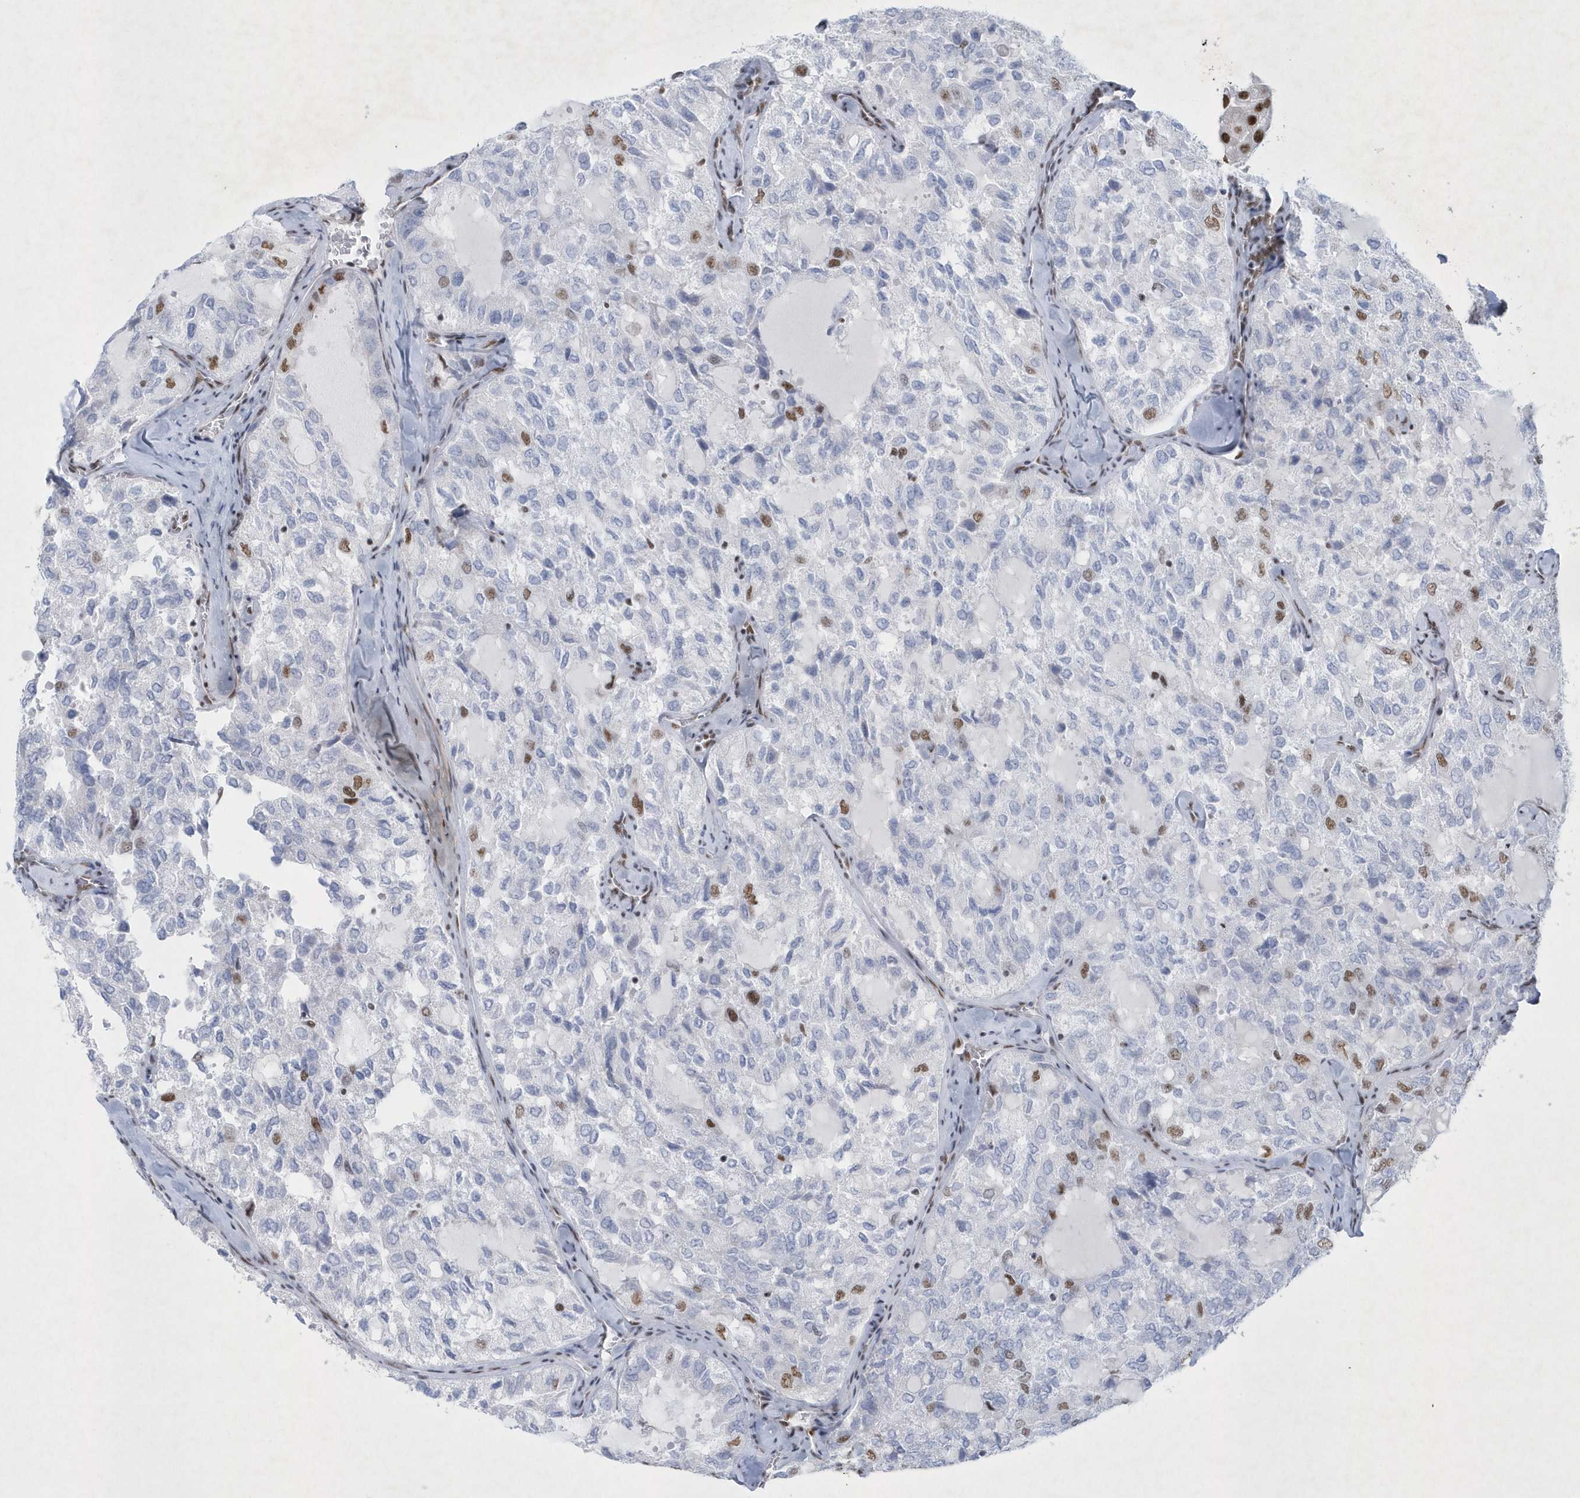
{"staining": {"intensity": "moderate", "quantity": "<25%", "location": "nuclear"}, "tissue": "thyroid cancer", "cell_type": "Tumor cells", "image_type": "cancer", "snomed": [{"axis": "morphology", "description": "Follicular adenoma carcinoma, NOS"}, {"axis": "topography", "description": "Thyroid gland"}], "caption": "This is an image of immunohistochemistry staining of thyroid cancer, which shows moderate expression in the nuclear of tumor cells.", "gene": "DCLRE1A", "patient": {"sex": "male", "age": 75}}